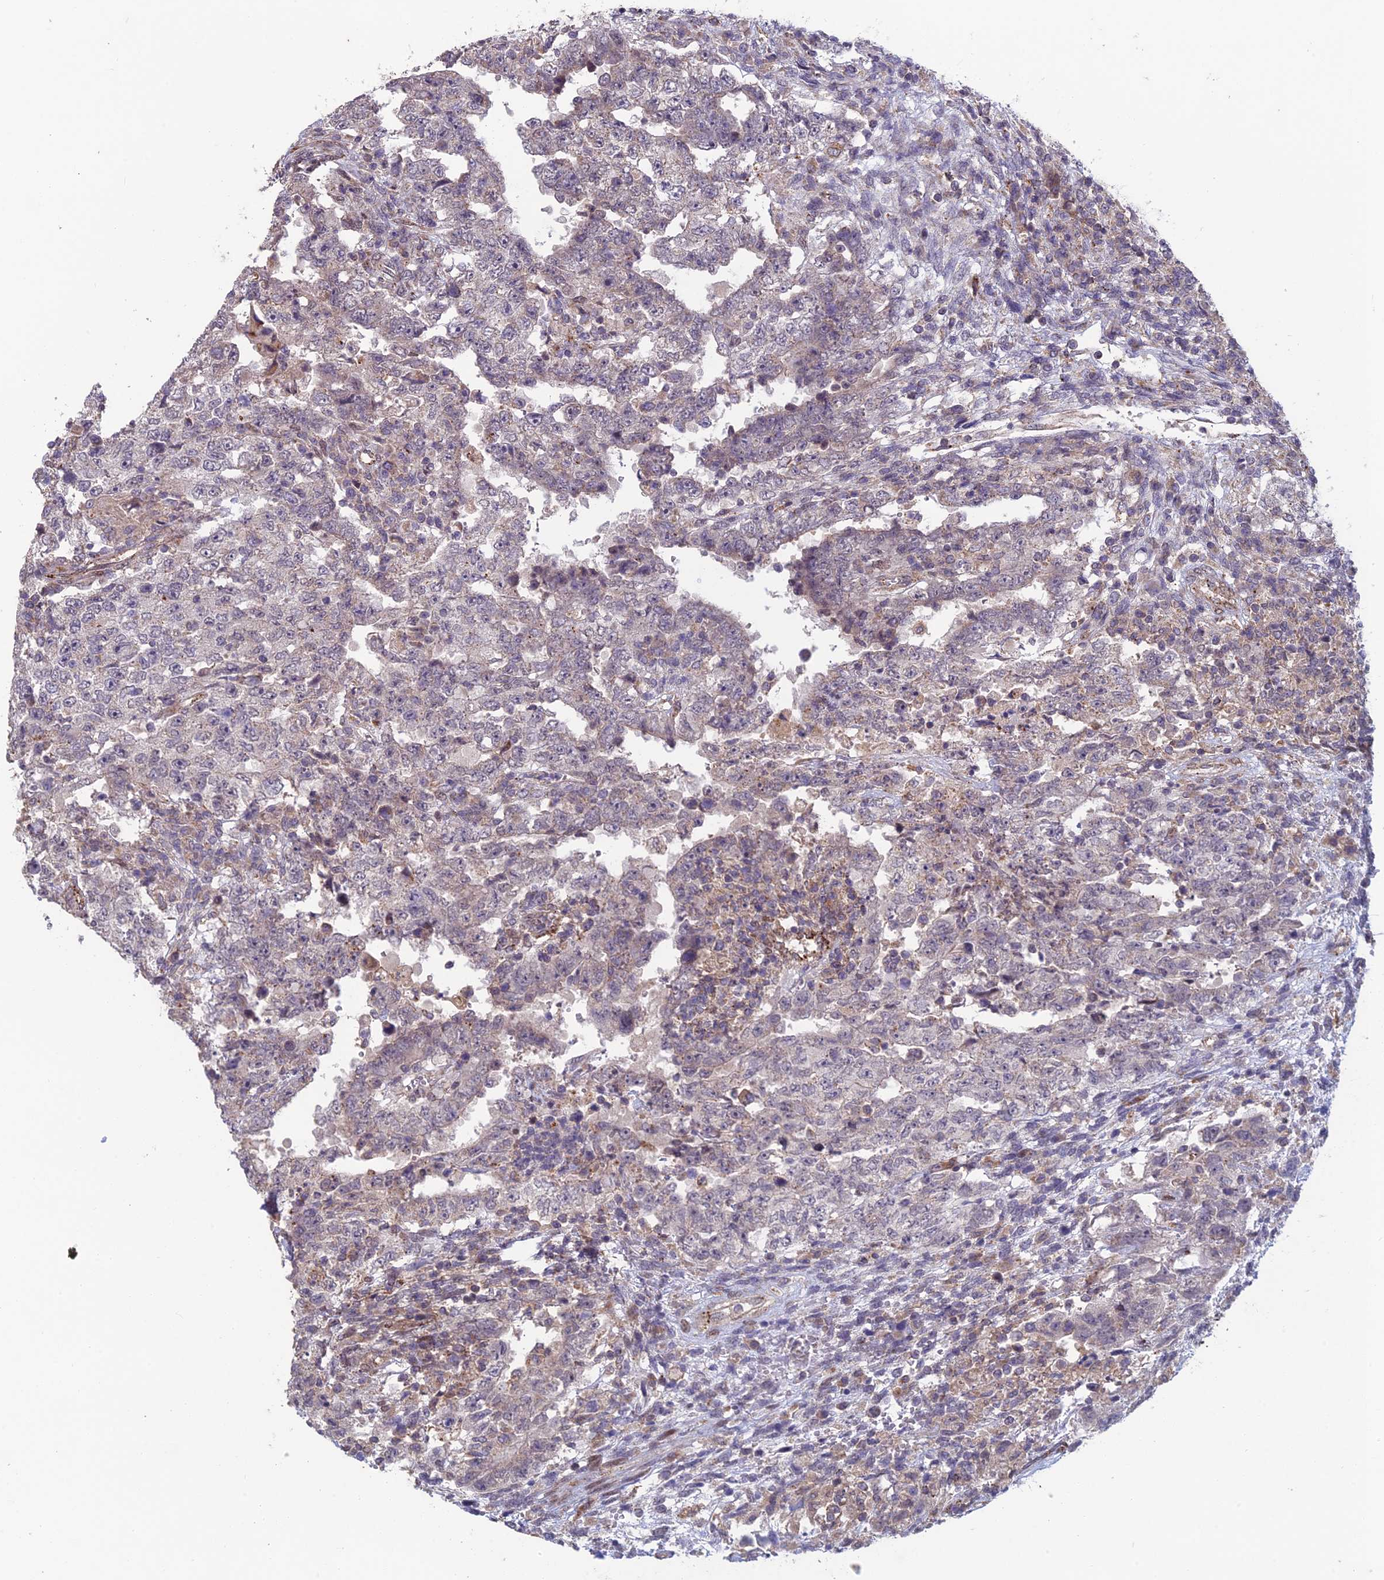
{"staining": {"intensity": "weak", "quantity": "<25%", "location": "cytoplasmic/membranous"}, "tissue": "testis cancer", "cell_type": "Tumor cells", "image_type": "cancer", "snomed": [{"axis": "morphology", "description": "Carcinoma, Embryonal, NOS"}, {"axis": "topography", "description": "Testis"}], "caption": "This is an immunohistochemistry image of human testis cancer. There is no staining in tumor cells.", "gene": "FOXS1", "patient": {"sex": "male", "age": 26}}